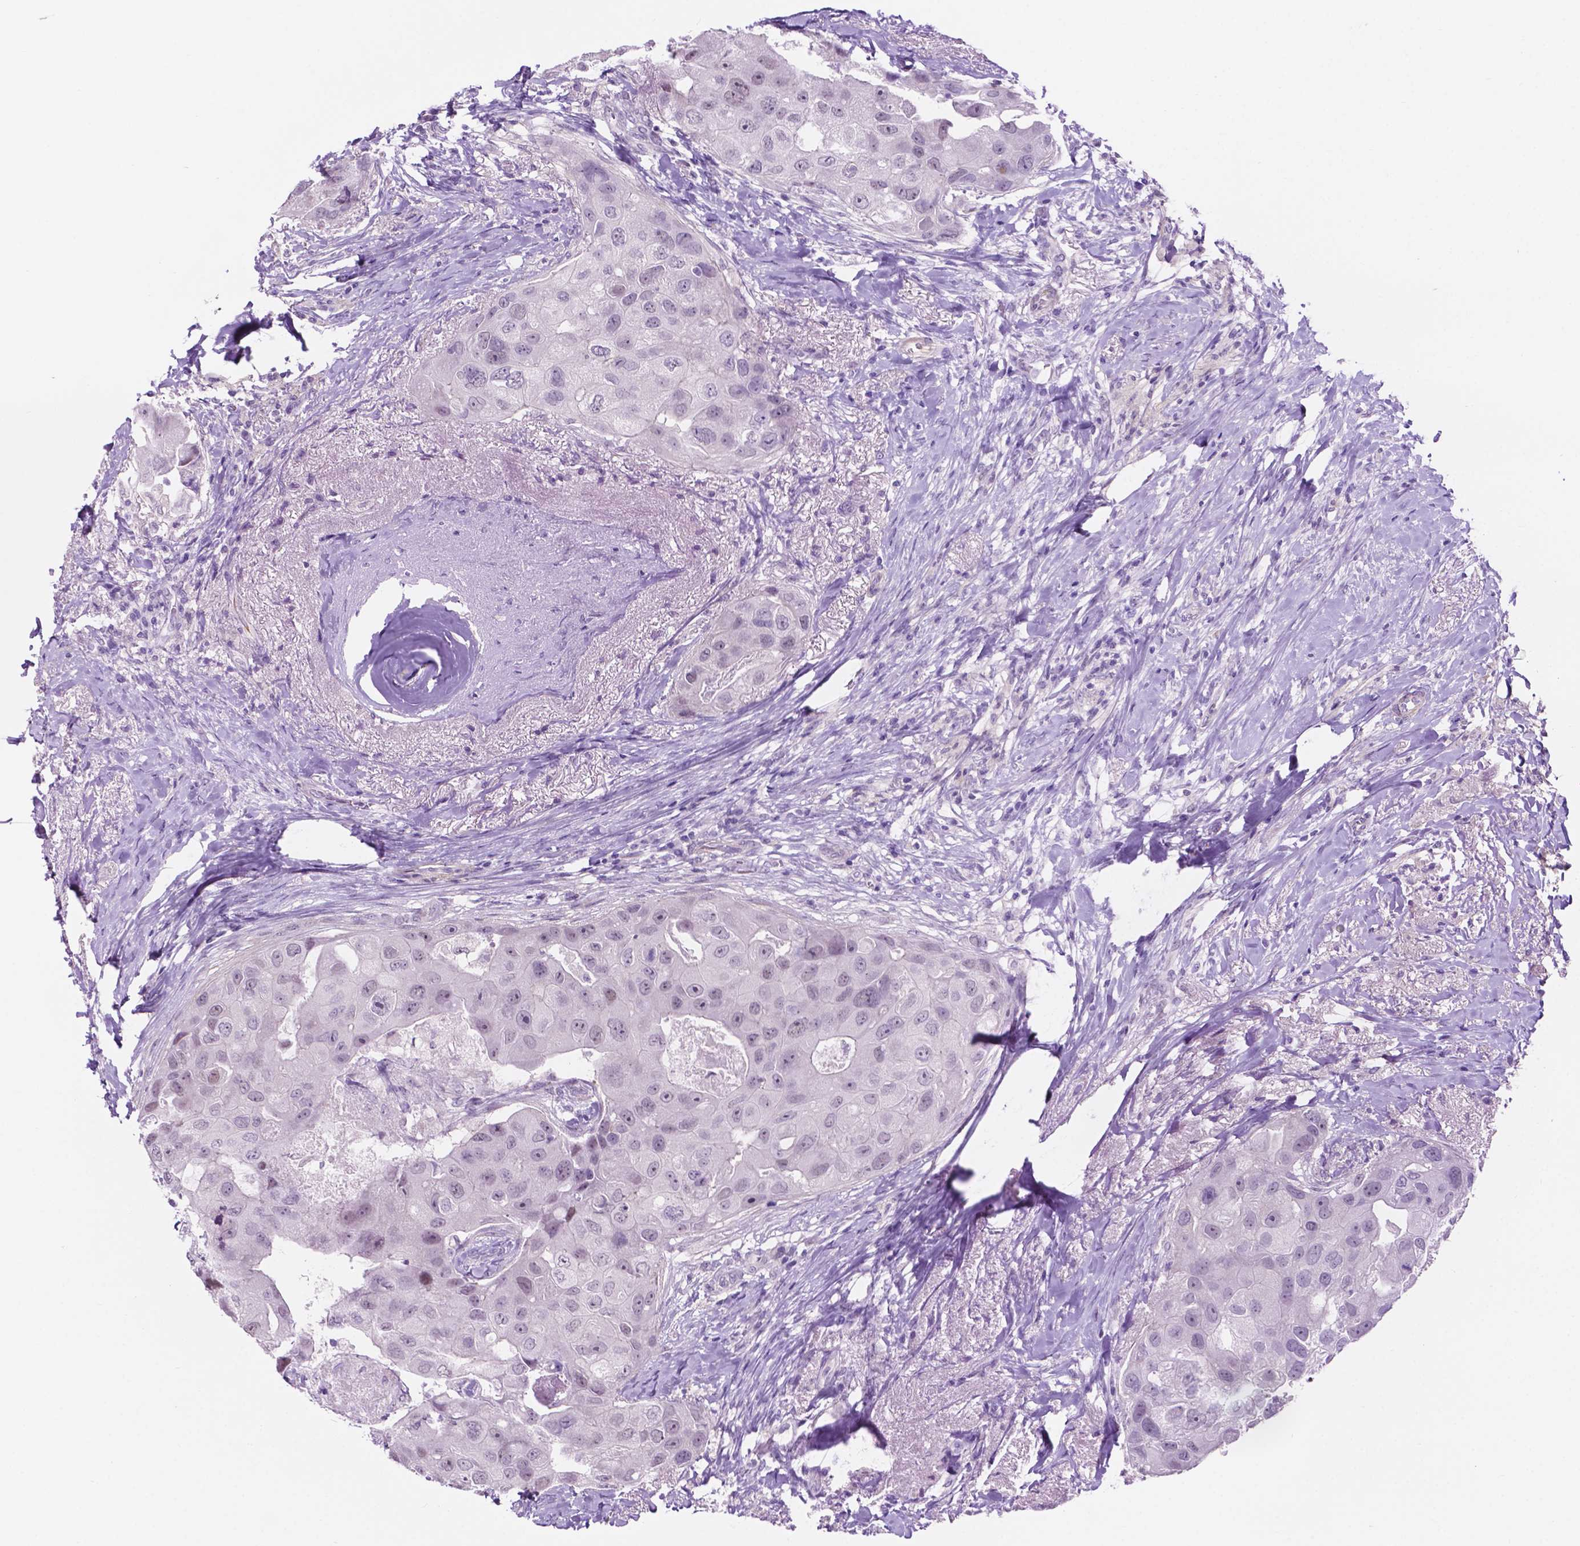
{"staining": {"intensity": "negative", "quantity": "none", "location": "none"}, "tissue": "breast cancer", "cell_type": "Tumor cells", "image_type": "cancer", "snomed": [{"axis": "morphology", "description": "Duct carcinoma"}, {"axis": "topography", "description": "Breast"}], "caption": "A histopathology image of breast invasive ductal carcinoma stained for a protein shows no brown staining in tumor cells.", "gene": "ACY3", "patient": {"sex": "female", "age": 43}}